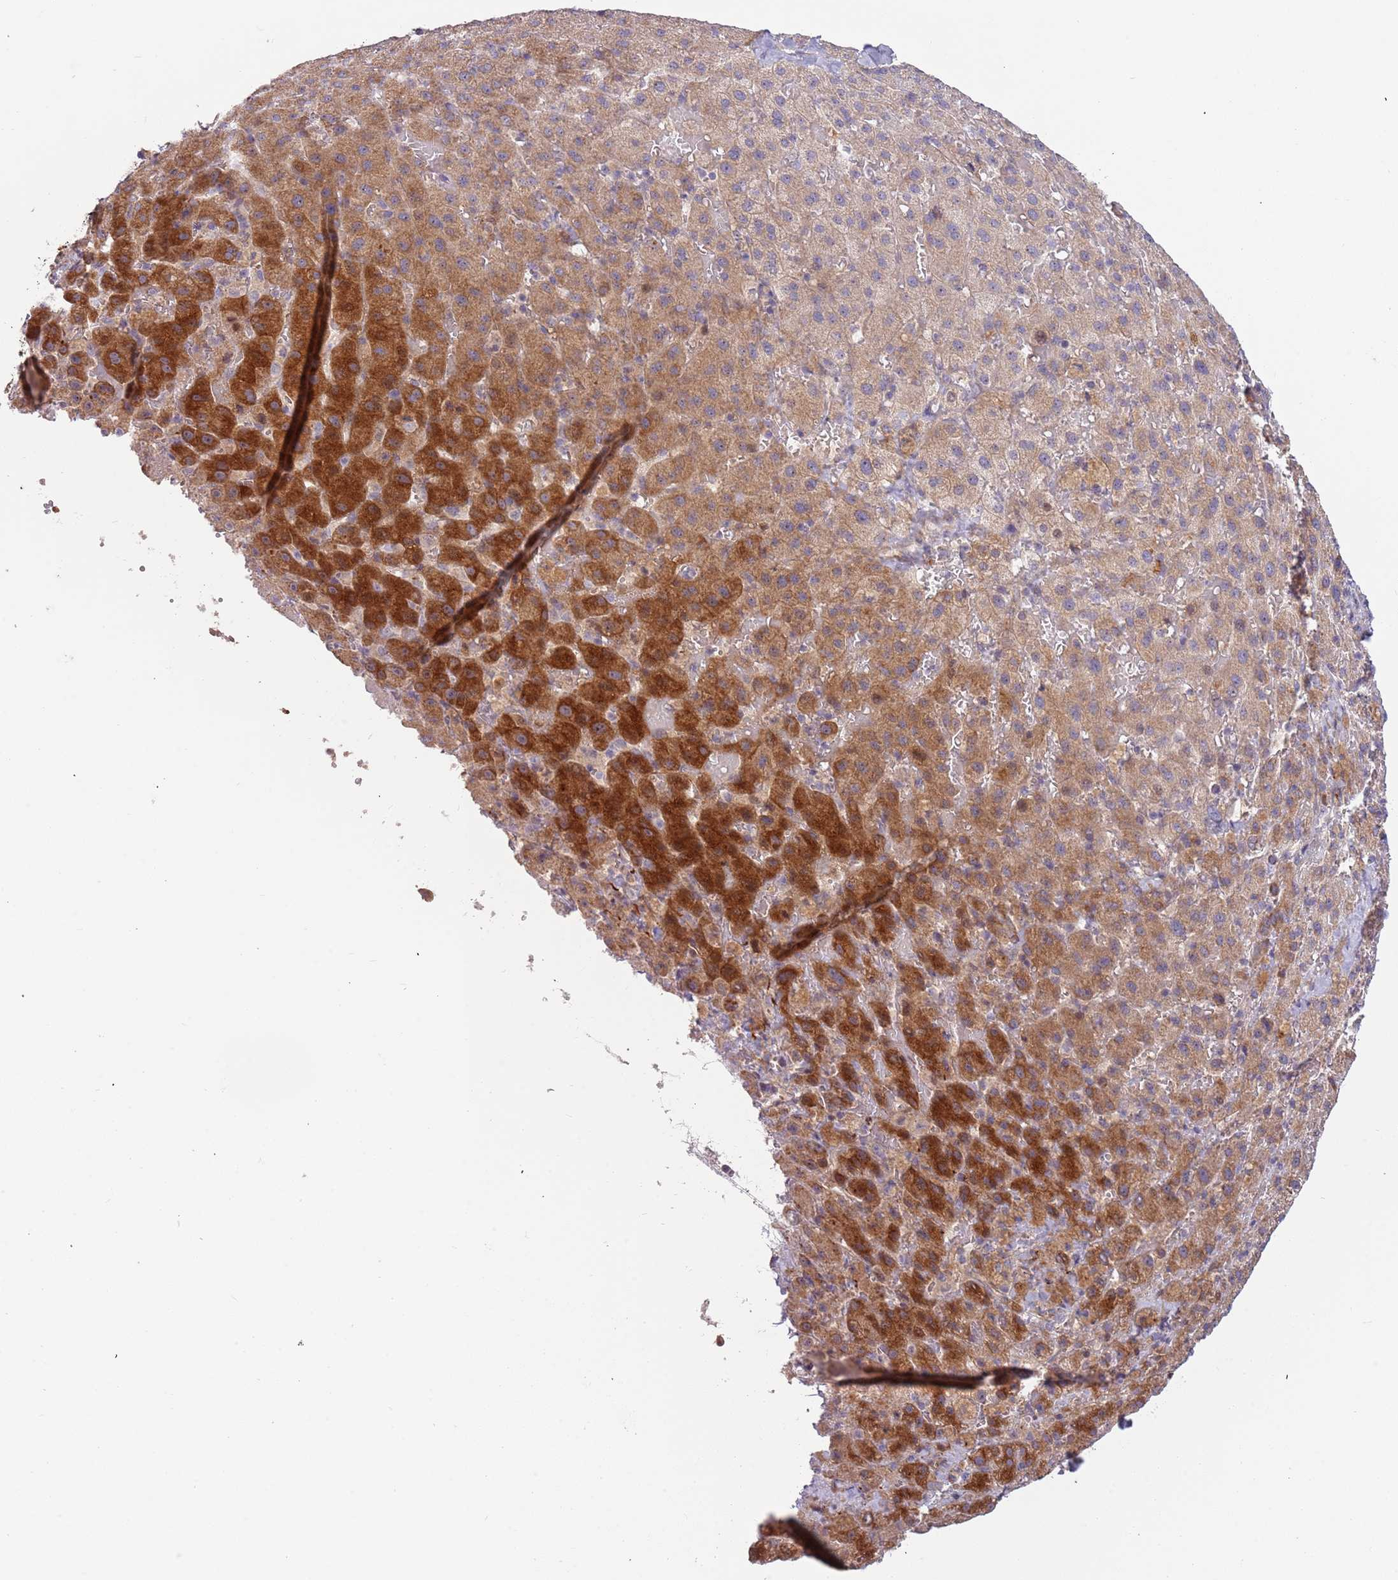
{"staining": {"intensity": "moderate", "quantity": "25%-75%", "location": "cytoplasmic/membranous"}, "tissue": "liver cancer", "cell_type": "Tumor cells", "image_type": "cancer", "snomed": [{"axis": "morphology", "description": "Carcinoma, Hepatocellular, NOS"}, {"axis": "topography", "description": "Liver"}], "caption": "A brown stain shows moderate cytoplasmic/membranous positivity of a protein in liver cancer tumor cells. Using DAB (brown) and hematoxylin (blue) stains, captured at high magnification using brightfield microscopy.", "gene": "TRAPPC6B", "patient": {"sex": "female", "age": 58}}